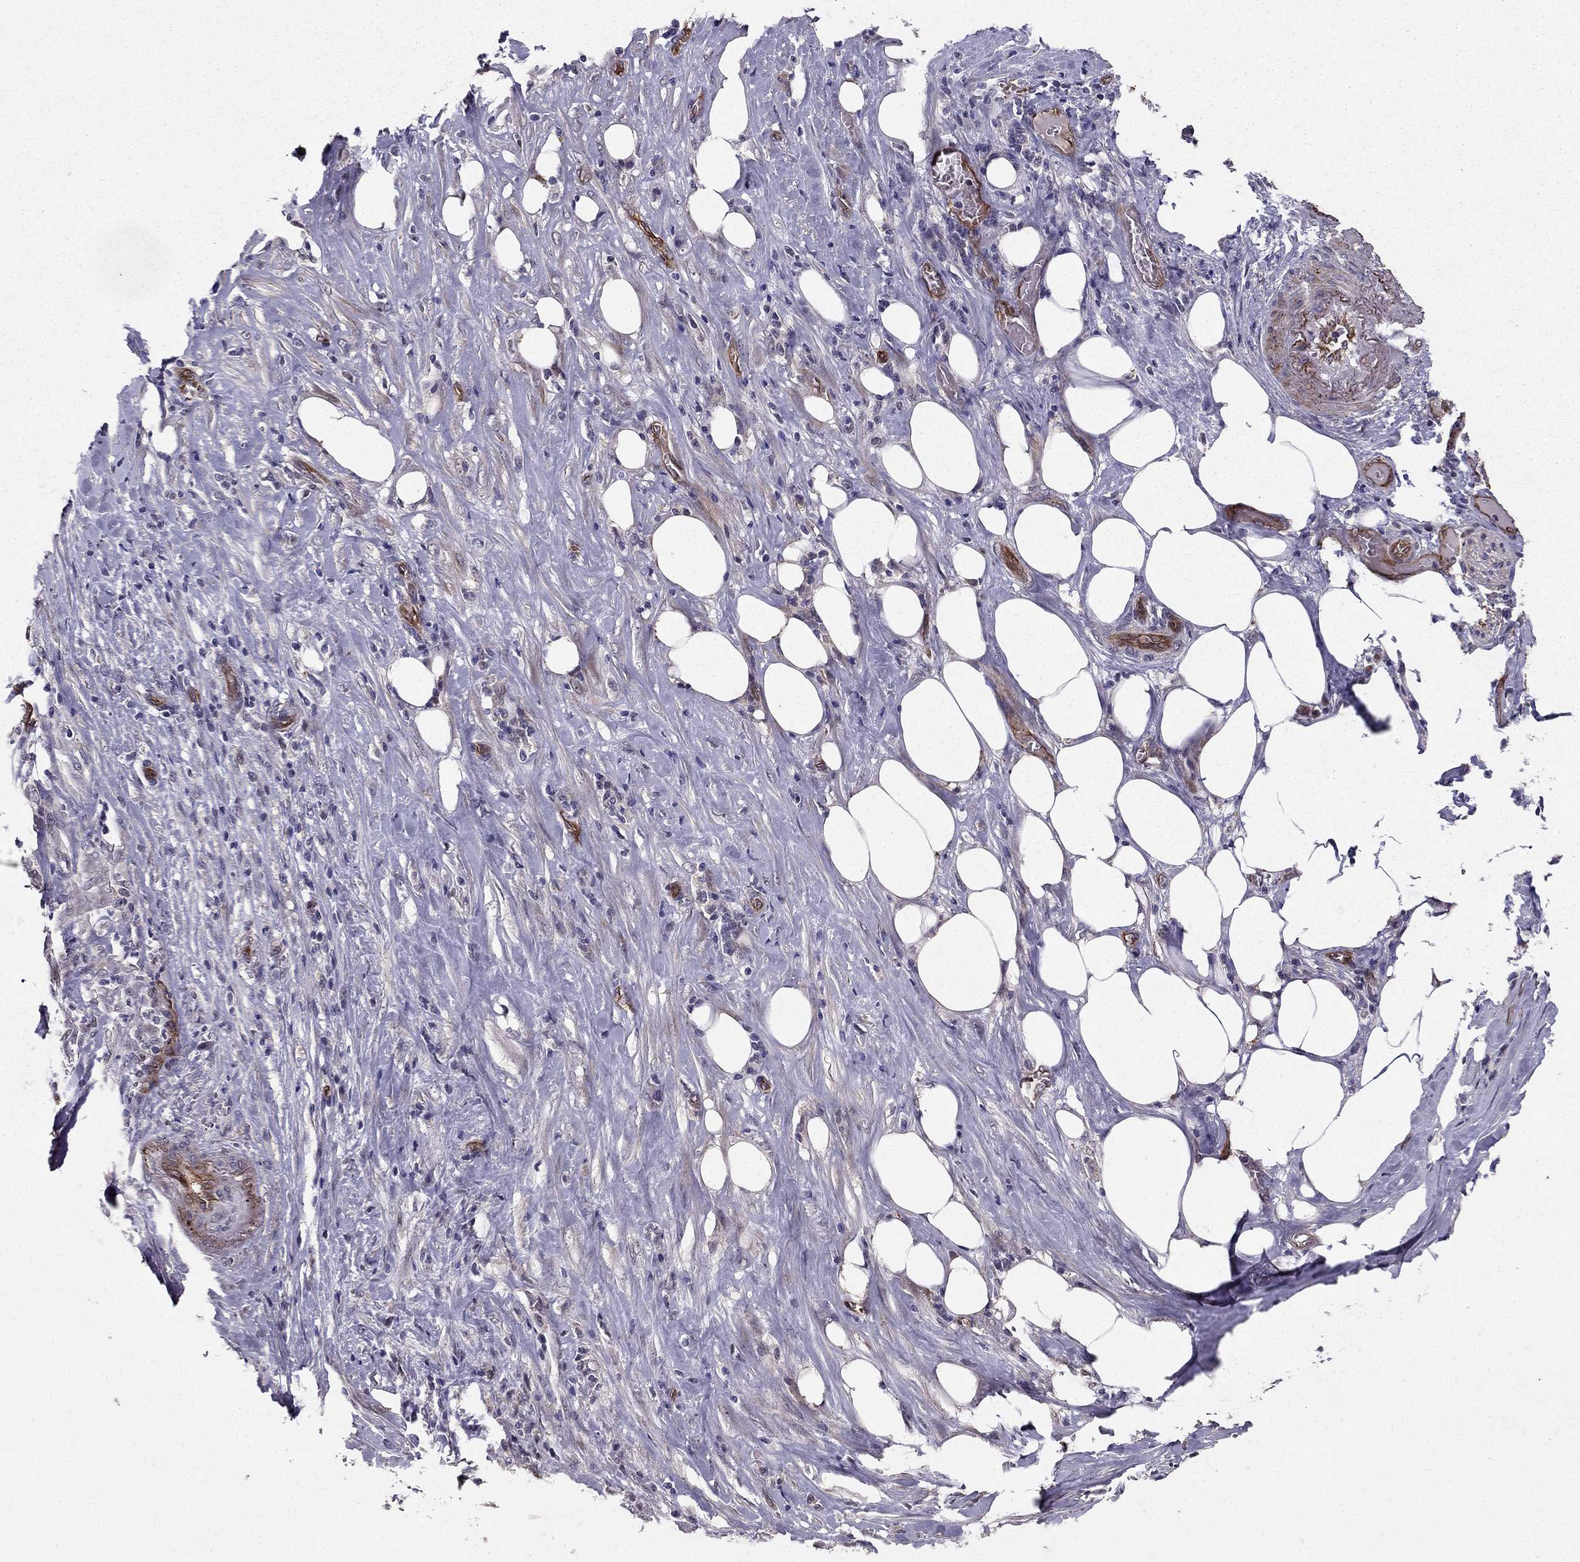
{"staining": {"intensity": "negative", "quantity": "none", "location": "none"}, "tissue": "pancreatic cancer", "cell_type": "Tumor cells", "image_type": "cancer", "snomed": [{"axis": "morphology", "description": "Adenocarcinoma, NOS"}, {"axis": "topography", "description": "Pancreas"}], "caption": "Immunohistochemical staining of pancreatic adenocarcinoma exhibits no significant staining in tumor cells.", "gene": "RASIP1", "patient": {"sex": "male", "age": 57}}